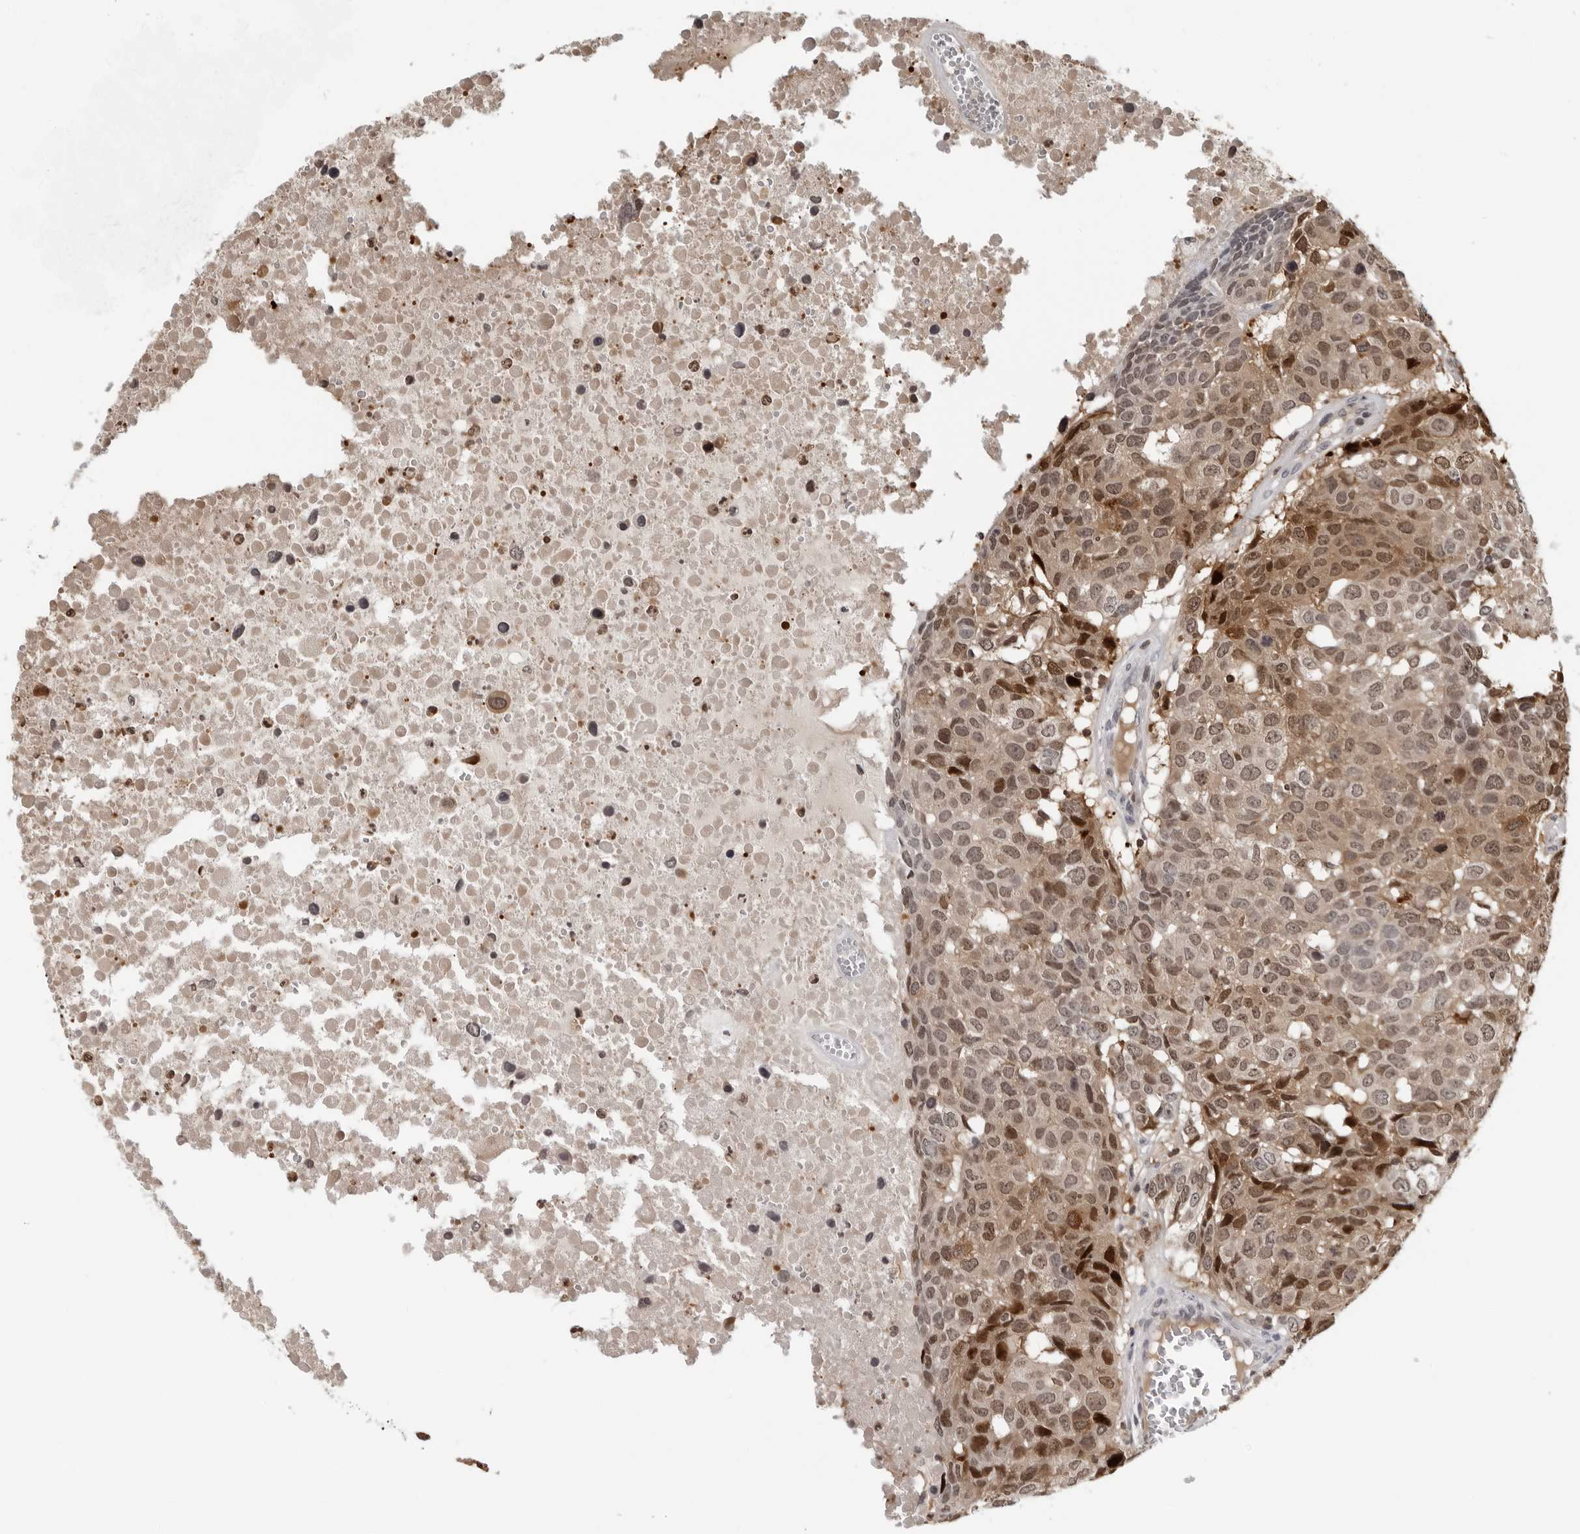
{"staining": {"intensity": "moderate", "quantity": "25%-75%", "location": "cytoplasmic/membranous,nuclear"}, "tissue": "head and neck cancer", "cell_type": "Tumor cells", "image_type": "cancer", "snomed": [{"axis": "morphology", "description": "Squamous cell carcinoma, NOS"}, {"axis": "topography", "description": "Head-Neck"}], "caption": "Squamous cell carcinoma (head and neck) was stained to show a protein in brown. There is medium levels of moderate cytoplasmic/membranous and nuclear expression in approximately 25%-75% of tumor cells. (IHC, brightfield microscopy, high magnification).", "gene": "HSPH1", "patient": {"sex": "male", "age": 66}}